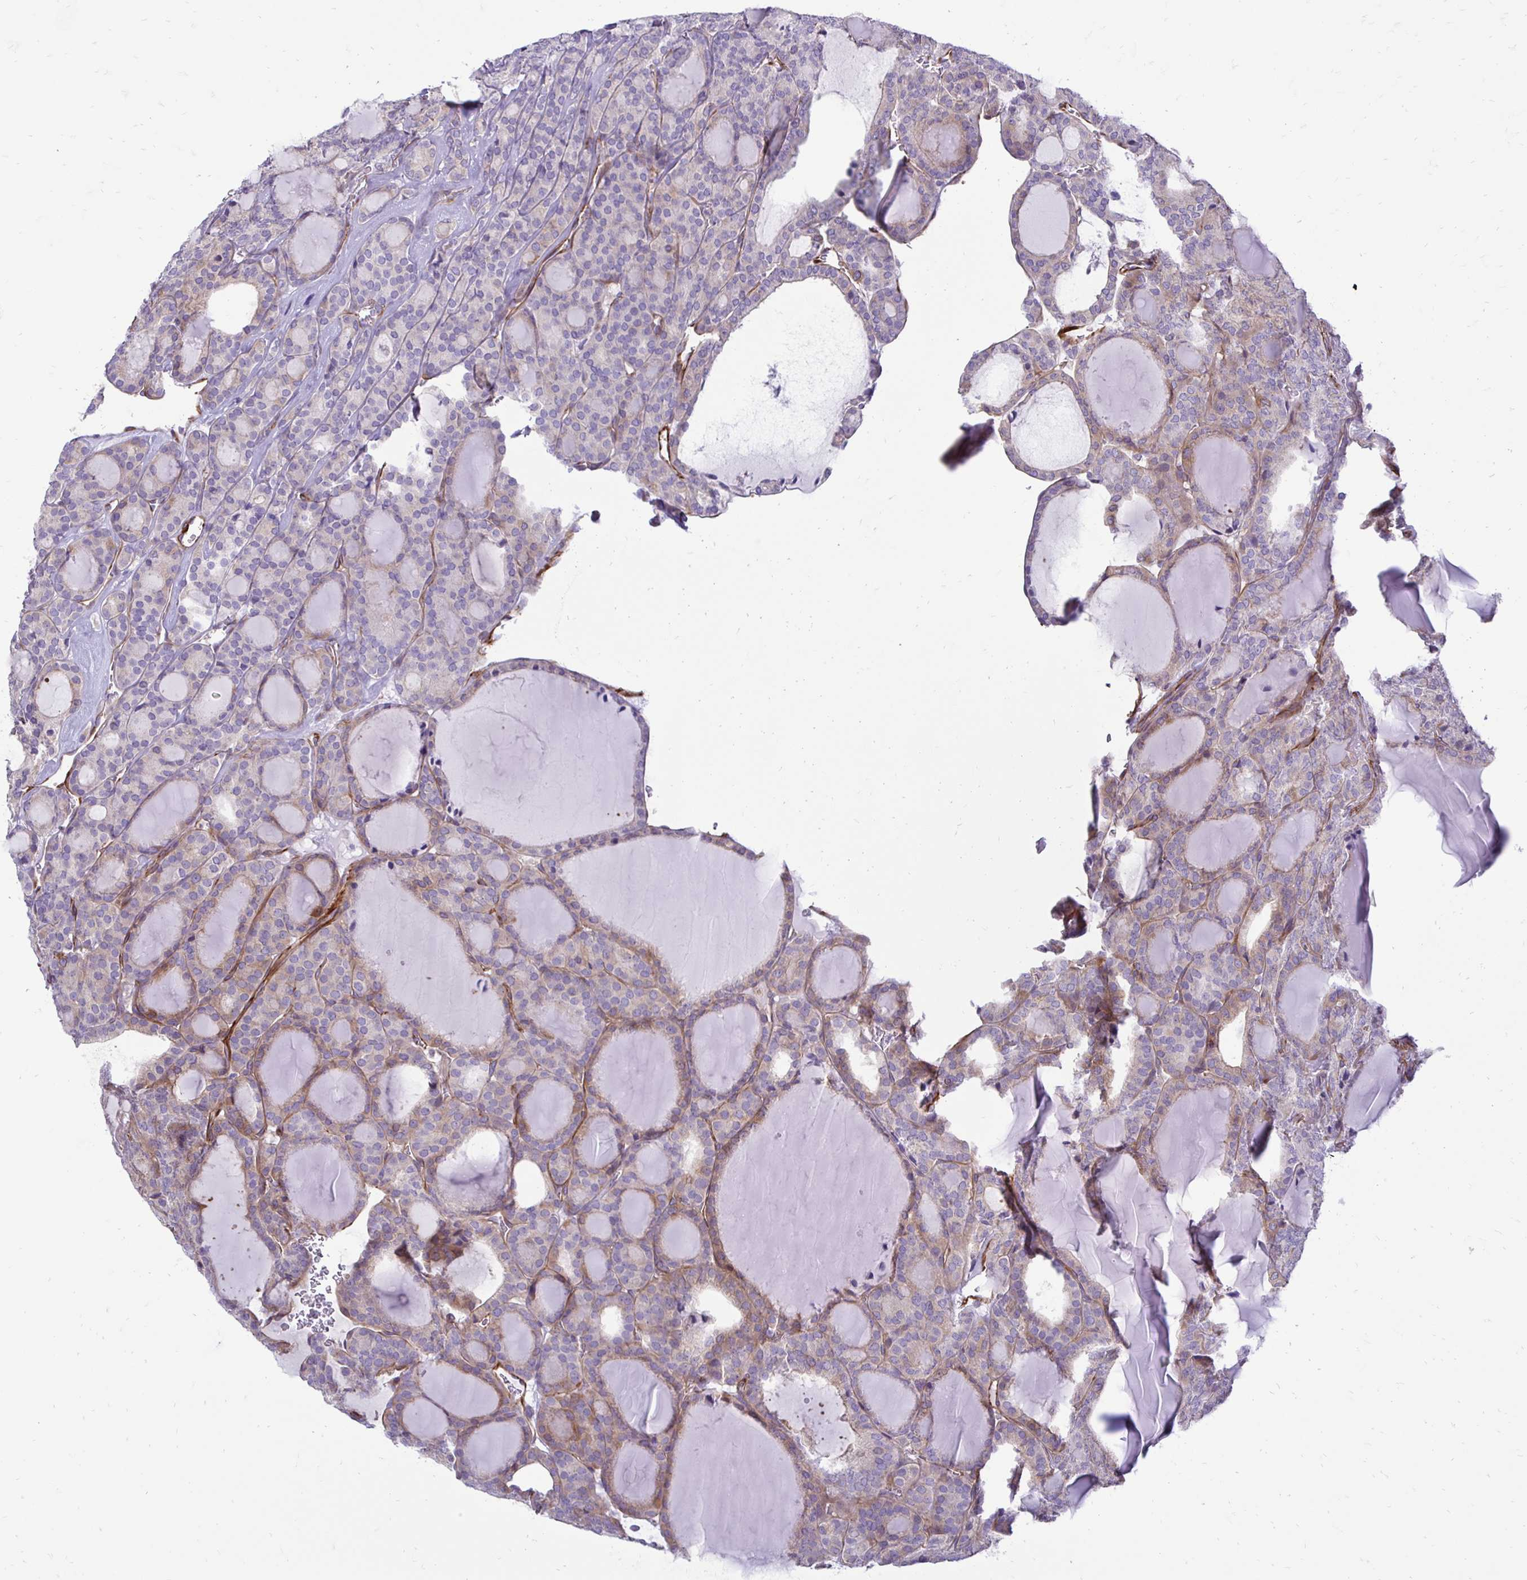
{"staining": {"intensity": "moderate", "quantity": "<25%", "location": "cytoplasmic/membranous"}, "tissue": "thyroid cancer", "cell_type": "Tumor cells", "image_type": "cancer", "snomed": [{"axis": "morphology", "description": "Follicular adenoma carcinoma, NOS"}, {"axis": "topography", "description": "Thyroid gland"}], "caption": "Approximately <25% of tumor cells in thyroid follicular adenoma carcinoma display moderate cytoplasmic/membranous protein expression as visualized by brown immunohistochemical staining.", "gene": "CTPS1", "patient": {"sex": "male", "age": 74}}